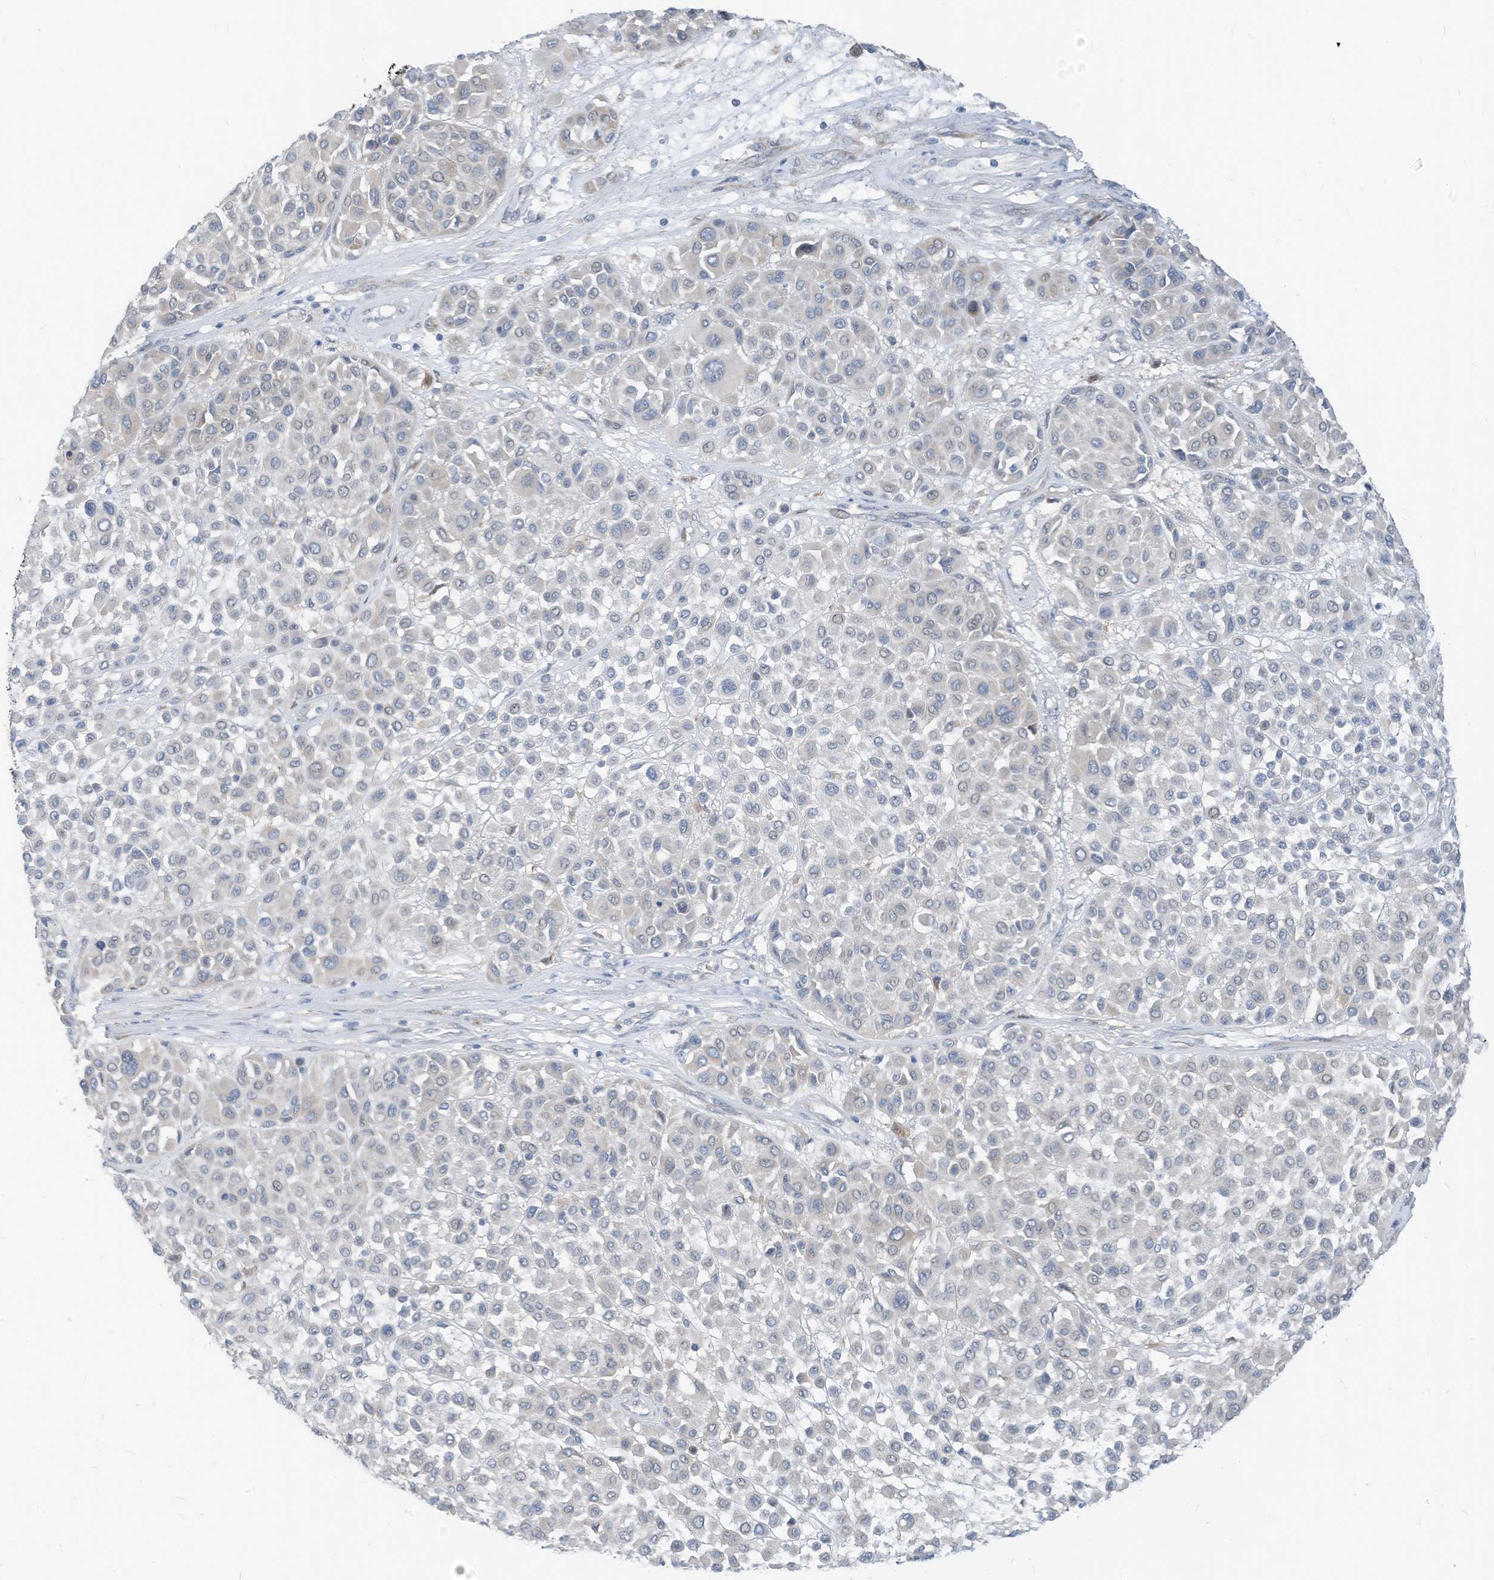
{"staining": {"intensity": "negative", "quantity": "none", "location": "none"}, "tissue": "melanoma", "cell_type": "Tumor cells", "image_type": "cancer", "snomed": [{"axis": "morphology", "description": "Malignant melanoma, Metastatic site"}, {"axis": "topography", "description": "Soft tissue"}], "caption": "A high-resolution image shows immunohistochemistry staining of malignant melanoma (metastatic site), which reveals no significant staining in tumor cells.", "gene": "LDAH", "patient": {"sex": "male", "age": 41}}